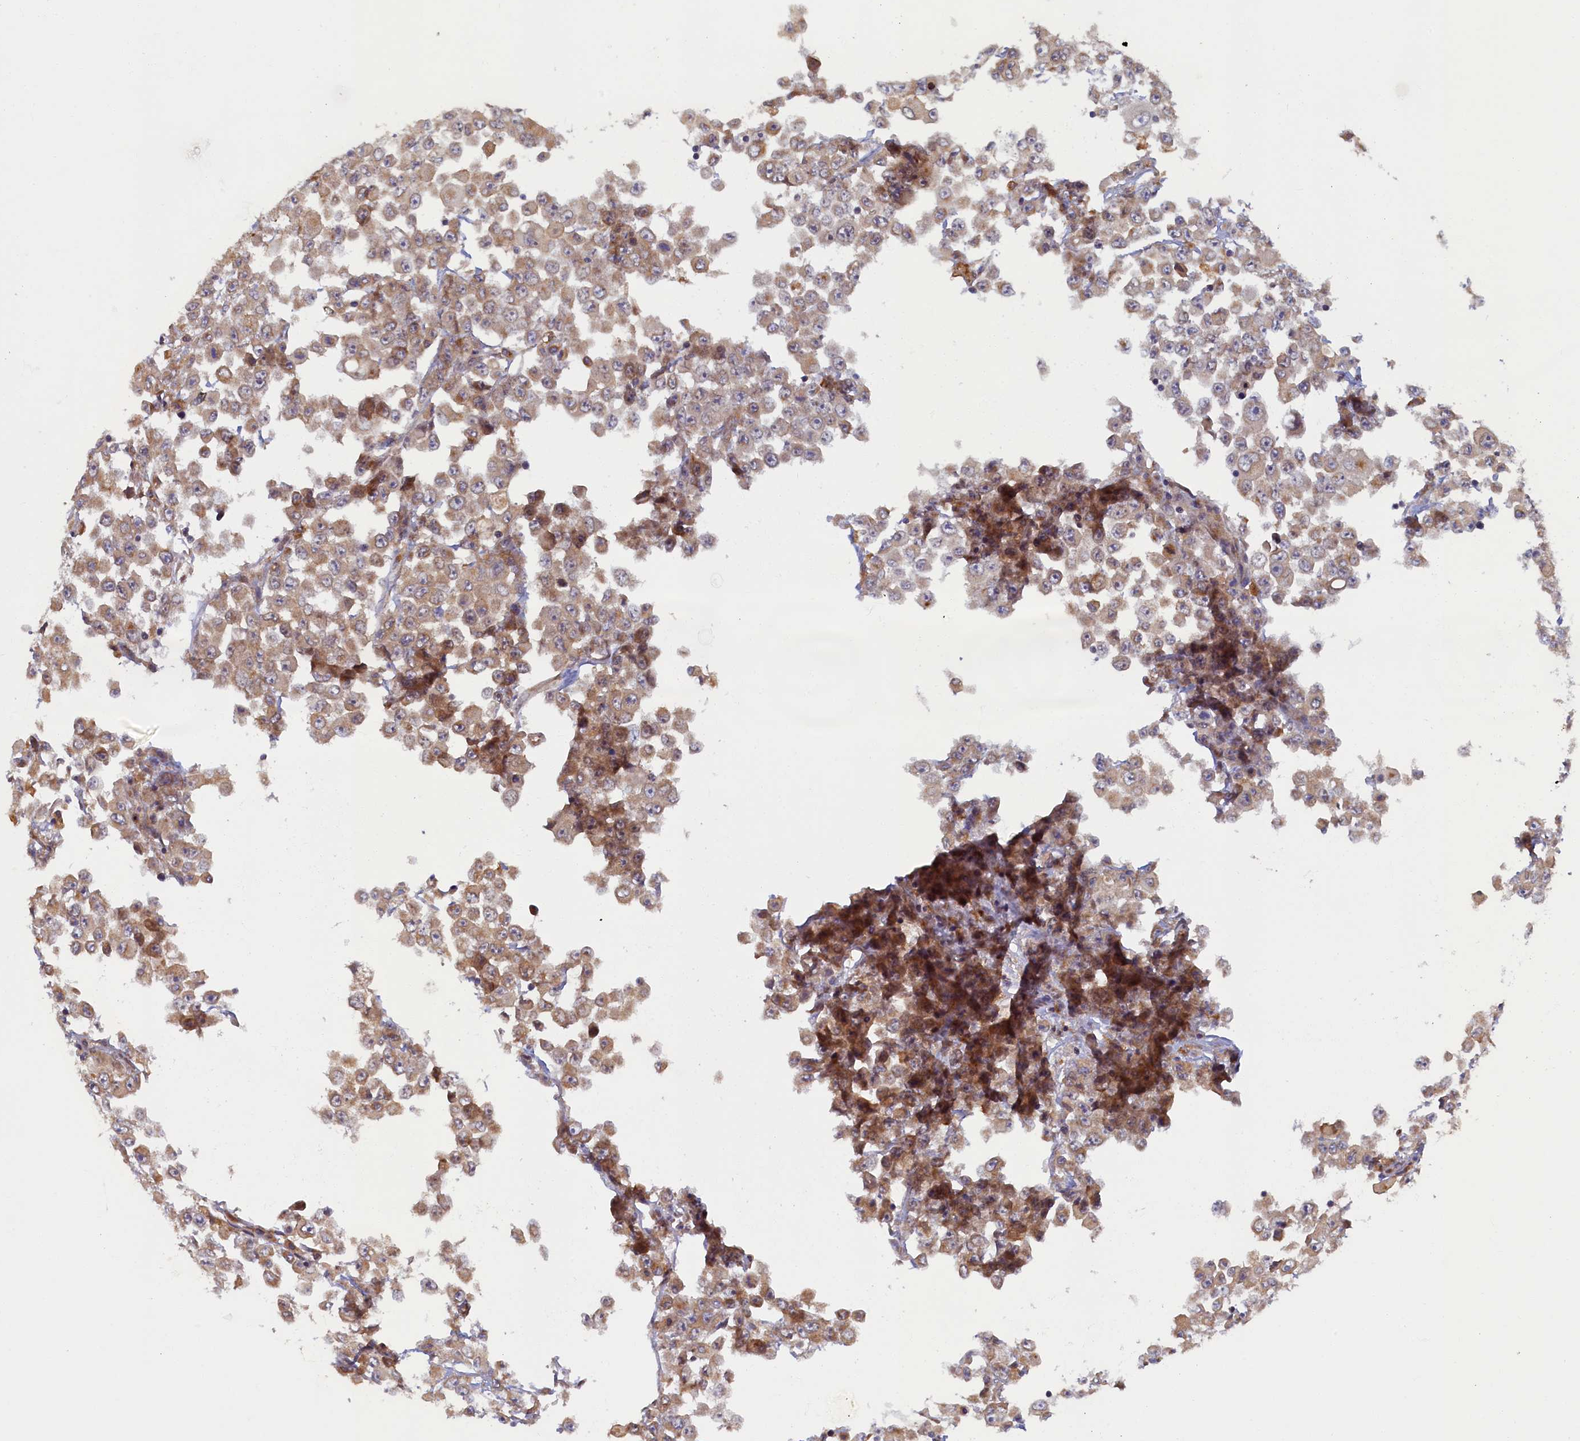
{"staining": {"intensity": "weak", "quantity": ">75%", "location": "cytoplasmic/membranous"}, "tissue": "colorectal cancer", "cell_type": "Tumor cells", "image_type": "cancer", "snomed": [{"axis": "morphology", "description": "Adenocarcinoma, NOS"}, {"axis": "topography", "description": "Colon"}], "caption": "DAB immunohistochemical staining of human colorectal cancer shows weak cytoplasmic/membranous protein expression in approximately >75% of tumor cells.", "gene": "STX12", "patient": {"sex": "male", "age": 51}}